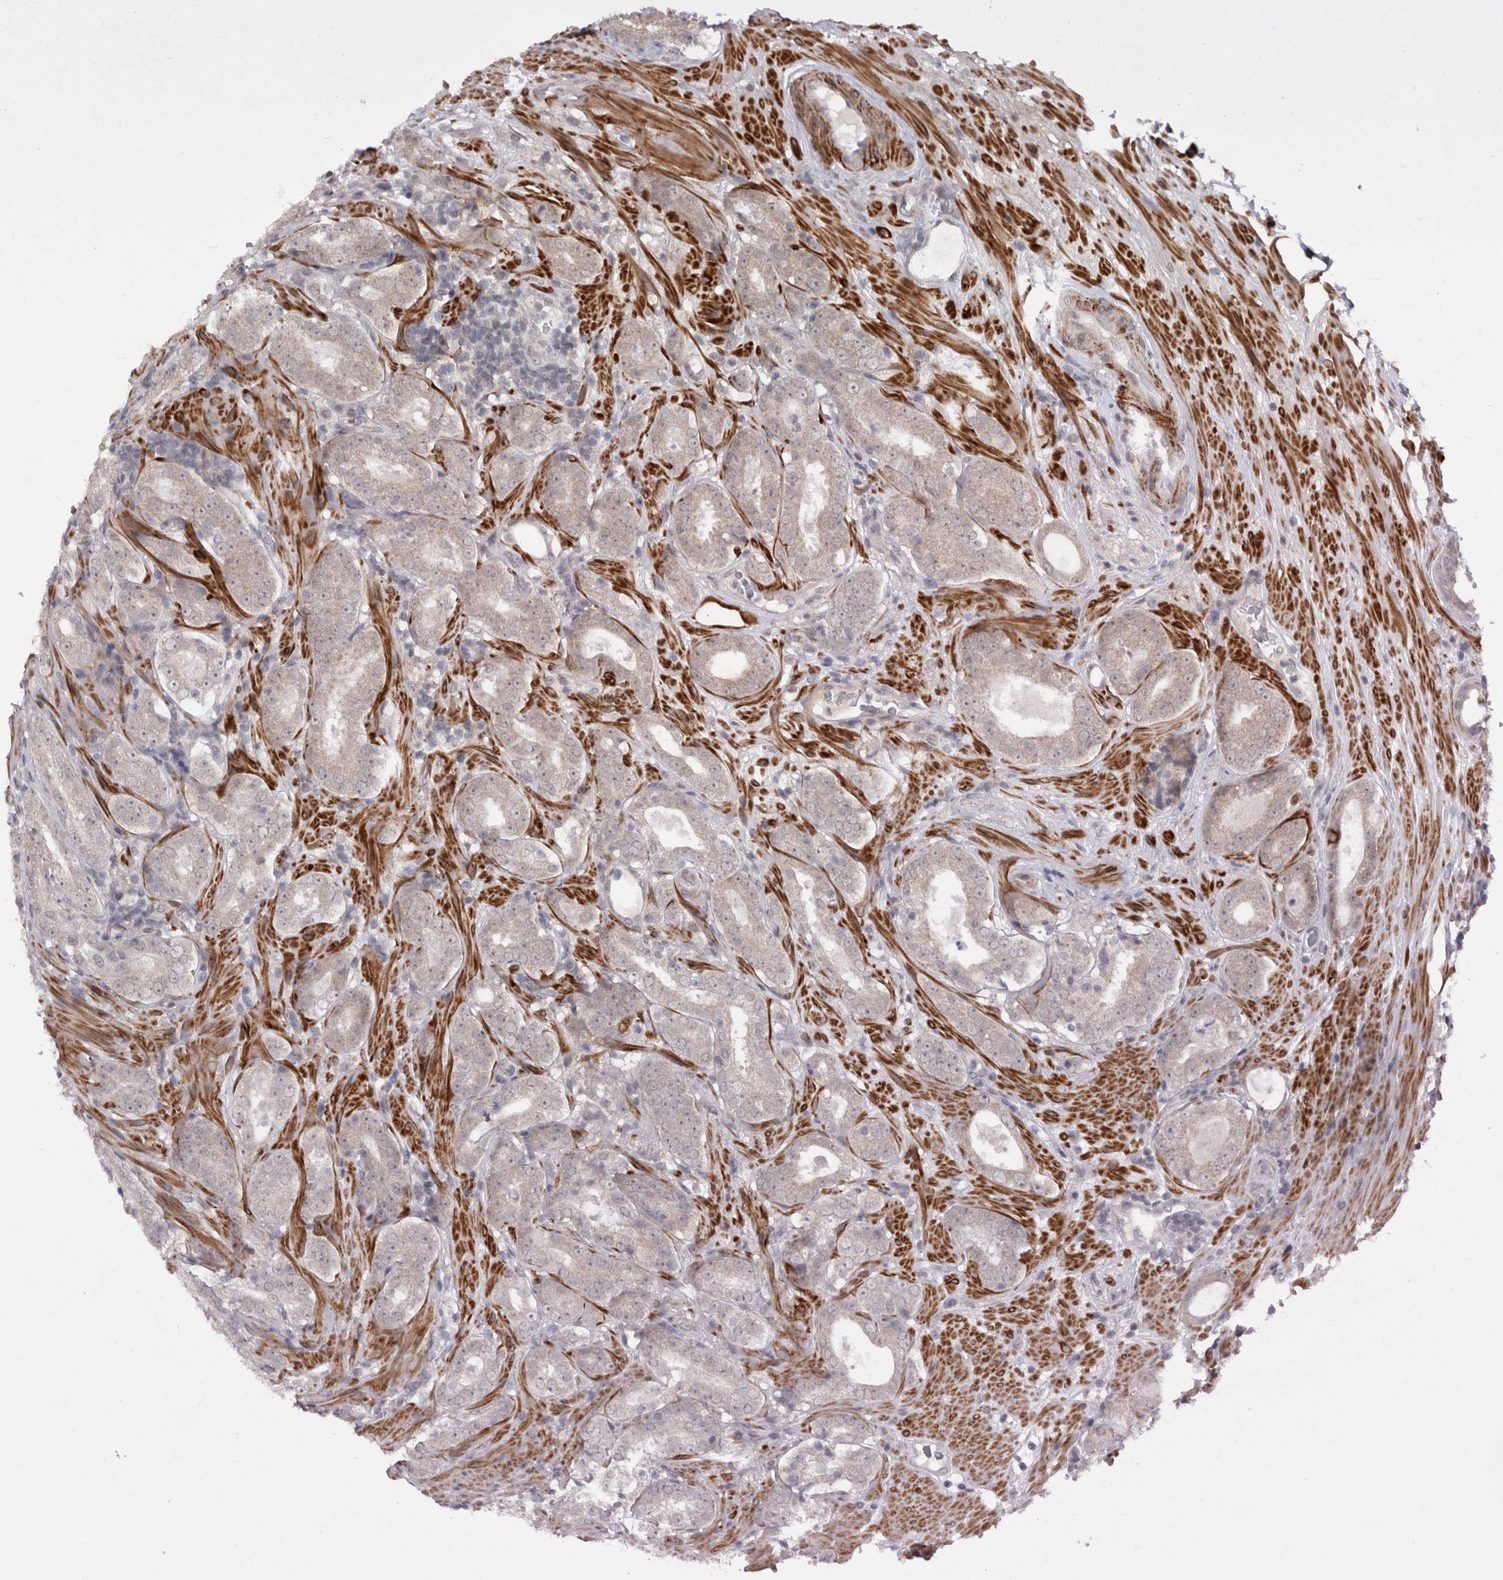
{"staining": {"intensity": "weak", "quantity": "25%-75%", "location": "cytoplasmic/membranous"}, "tissue": "prostate cancer", "cell_type": "Tumor cells", "image_type": "cancer", "snomed": [{"axis": "morphology", "description": "Adenocarcinoma, Low grade"}, {"axis": "topography", "description": "Prostate"}], "caption": "Prostate cancer was stained to show a protein in brown. There is low levels of weak cytoplasmic/membranous expression in about 25%-75% of tumor cells.", "gene": "ZNF318", "patient": {"sex": "male", "age": 69}}